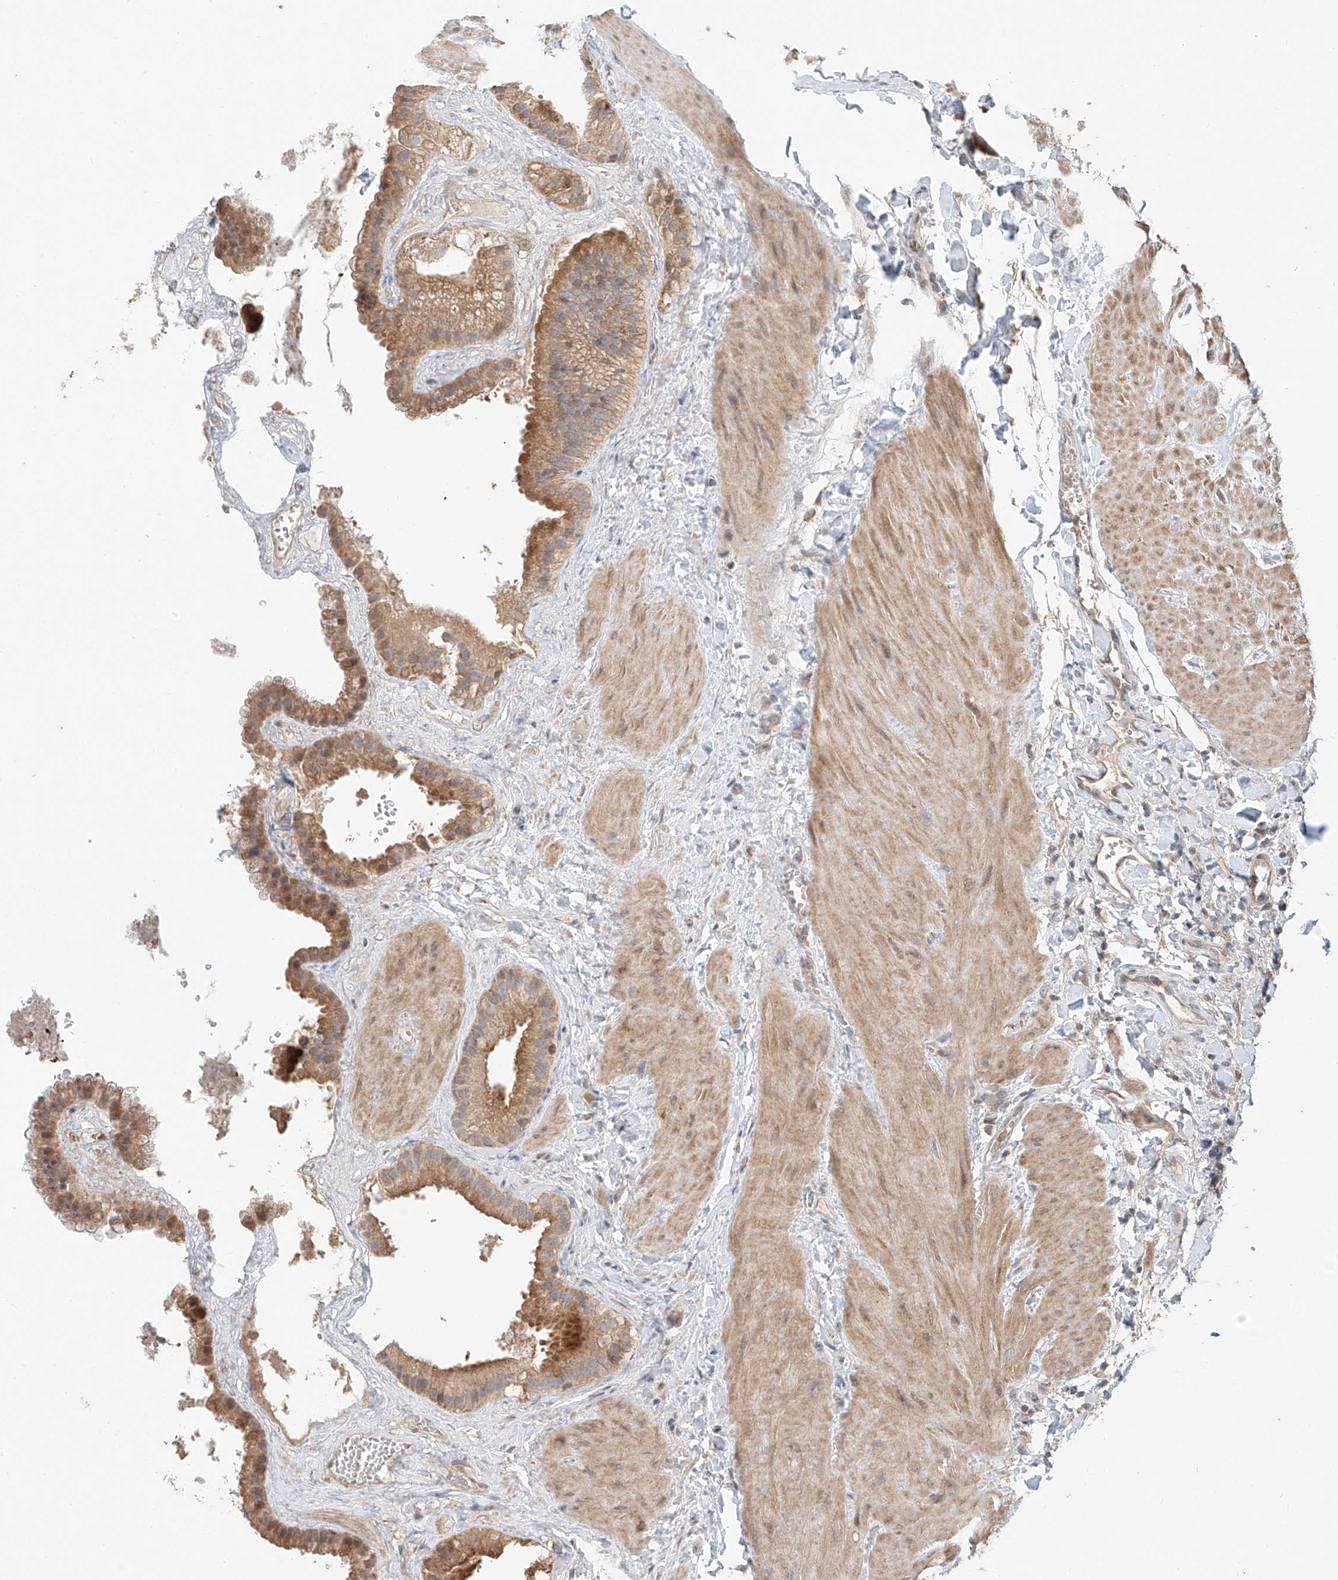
{"staining": {"intensity": "moderate", "quantity": ">75%", "location": "cytoplasmic/membranous"}, "tissue": "gallbladder", "cell_type": "Glandular cells", "image_type": "normal", "snomed": [{"axis": "morphology", "description": "Normal tissue, NOS"}, {"axis": "topography", "description": "Gallbladder"}], "caption": "Moderate cytoplasmic/membranous protein positivity is appreciated in approximately >75% of glandular cells in gallbladder. (Brightfield microscopy of DAB IHC at high magnification).", "gene": "TMEM61", "patient": {"sex": "male", "age": 55}}